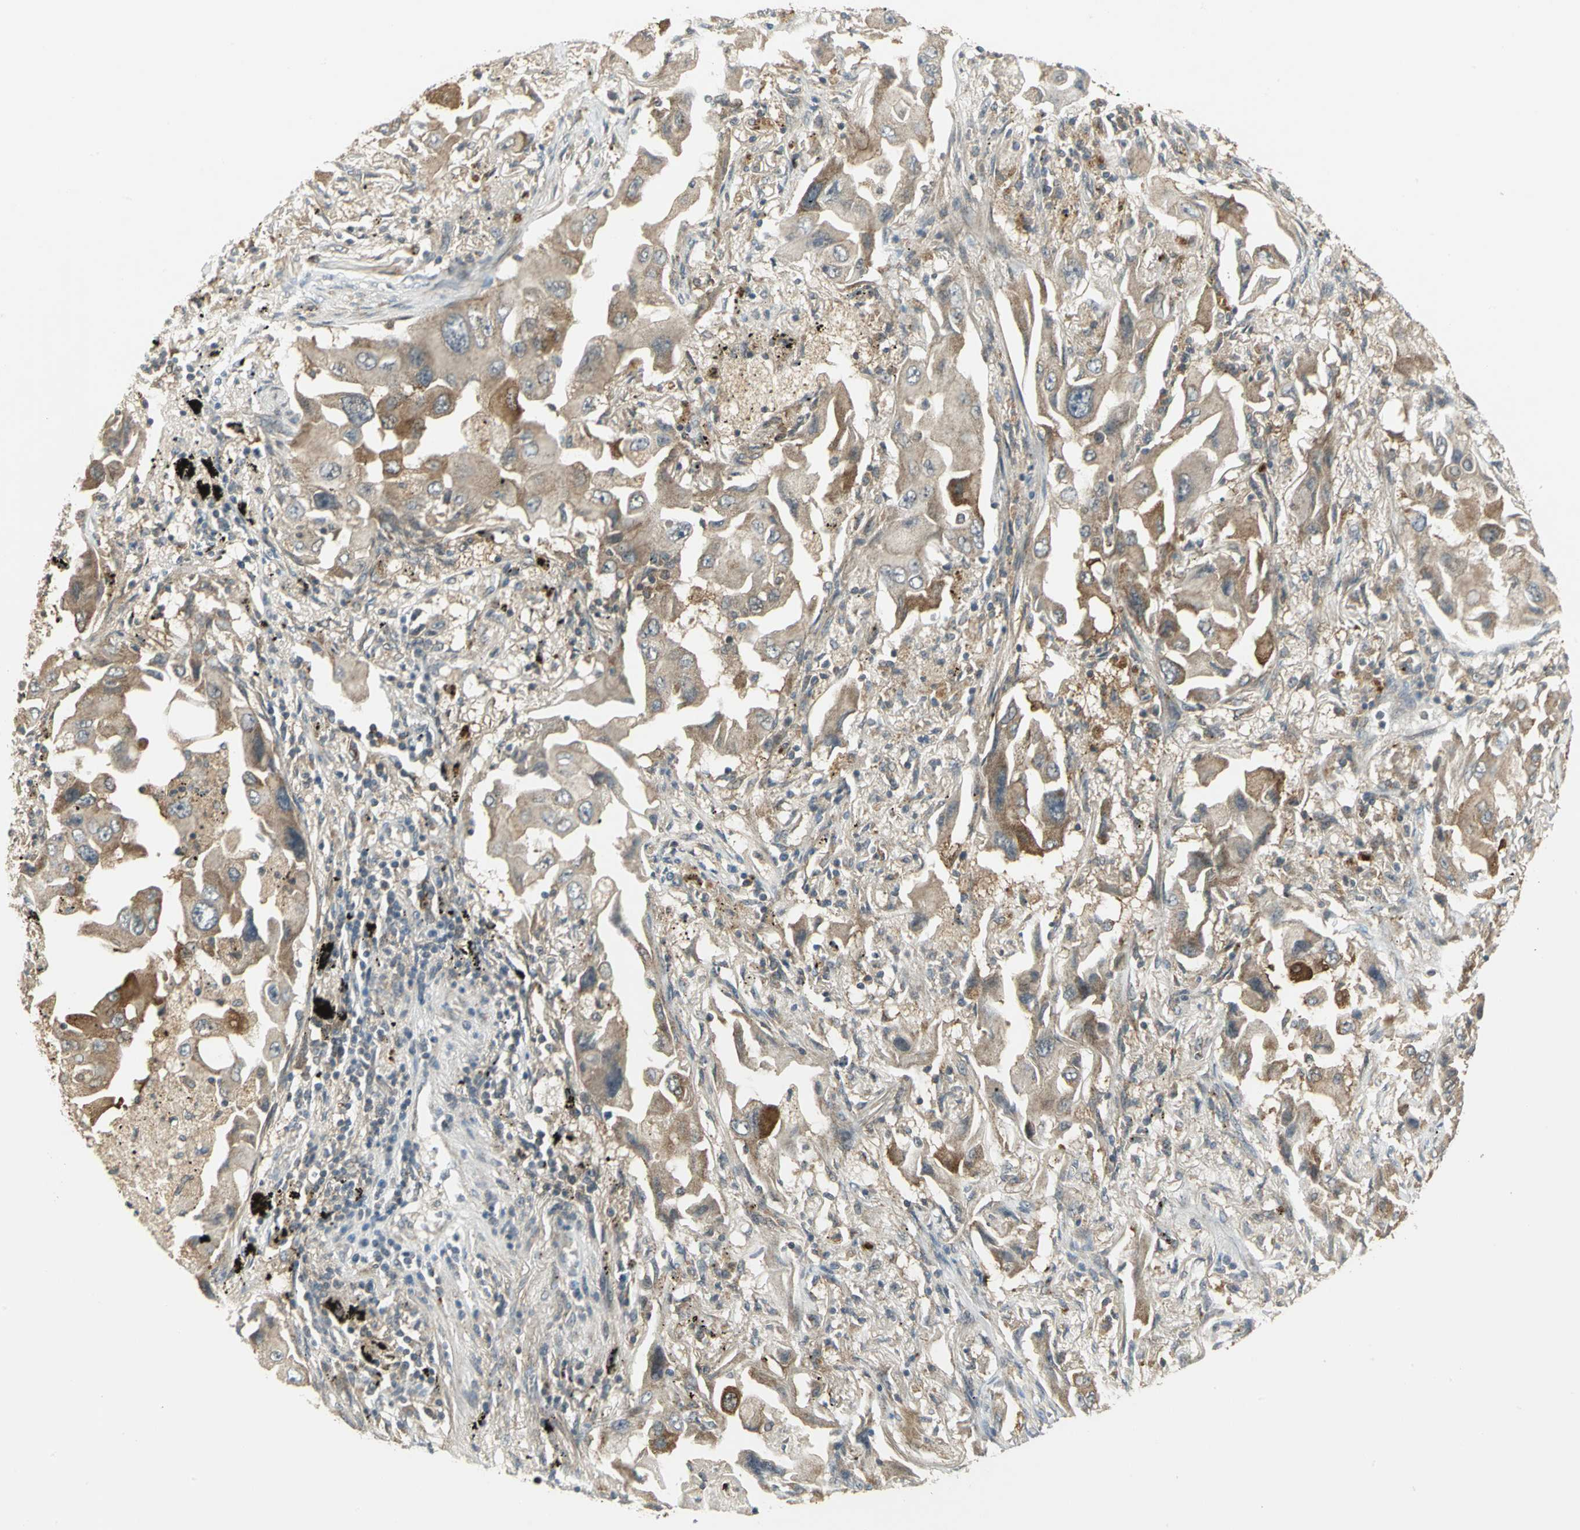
{"staining": {"intensity": "moderate", "quantity": ">75%", "location": "cytoplasmic/membranous"}, "tissue": "lung cancer", "cell_type": "Tumor cells", "image_type": "cancer", "snomed": [{"axis": "morphology", "description": "Adenocarcinoma, NOS"}, {"axis": "topography", "description": "Lung"}], "caption": "Lung cancer (adenocarcinoma) stained for a protein (brown) shows moderate cytoplasmic/membranous positive staining in approximately >75% of tumor cells.", "gene": "MAPK8IP3", "patient": {"sex": "female", "age": 65}}